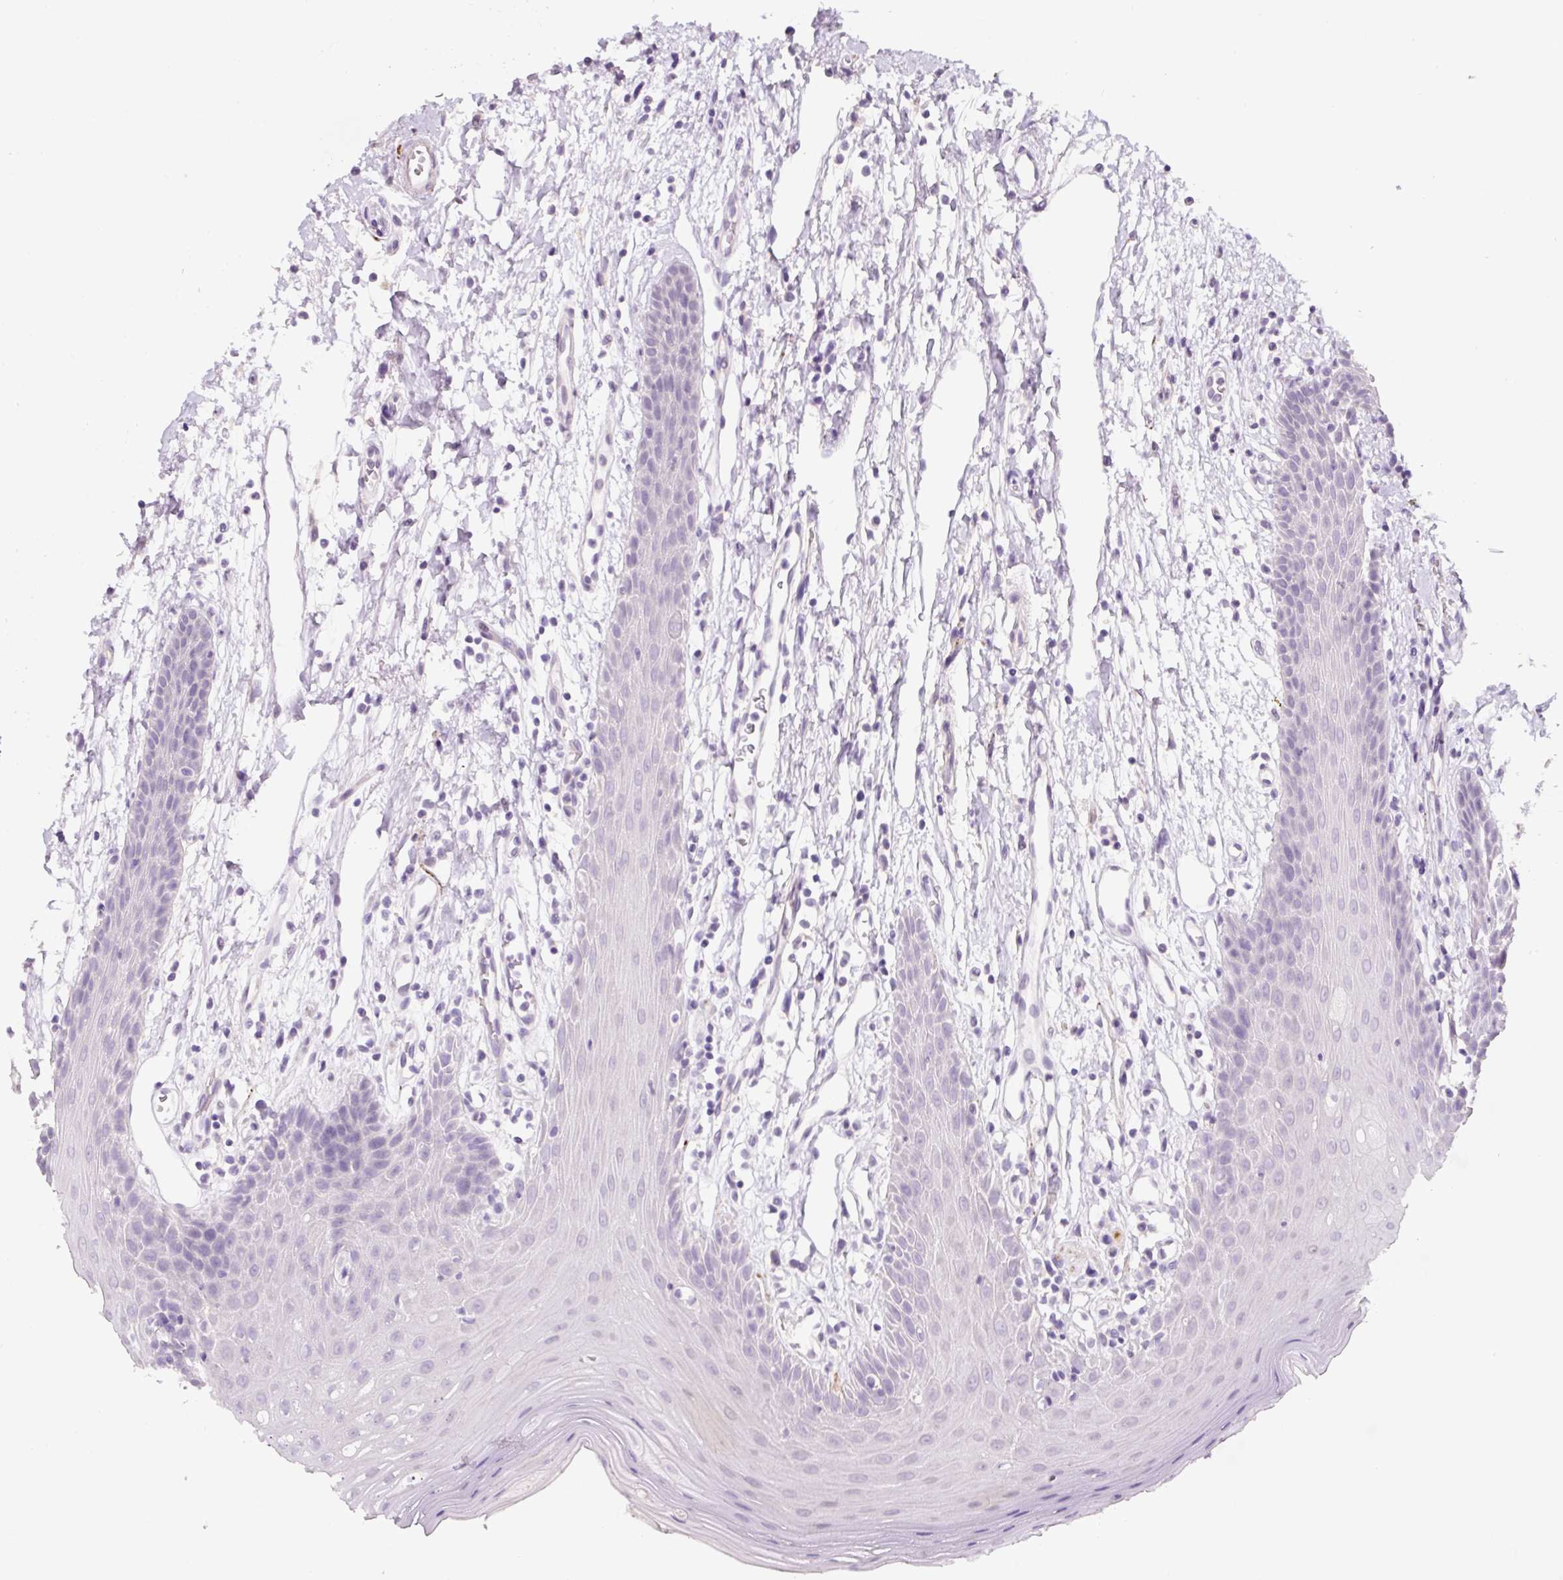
{"staining": {"intensity": "negative", "quantity": "none", "location": "none"}, "tissue": "oral mucosa", "cell_type": "Squamous epithelial cells", "image_type": "normal", "snomed": [{"axis": "morphology", "description": "Normal tissue, NOS"}, {"axis": "topography", "description": "Oral tissue"}, {"axis": "topography", "description": "Tounge, NOS"}], "caption": "Protein analysis of unremarkable oral mucosa shows no significant staining in squamous epithelial cells. (DAB (3,3'-diaminobenzidine) immunohistochemistry (IHC), high magnification).", "gene": "SYP", "patient": {"sex": "female", "age": 59}}